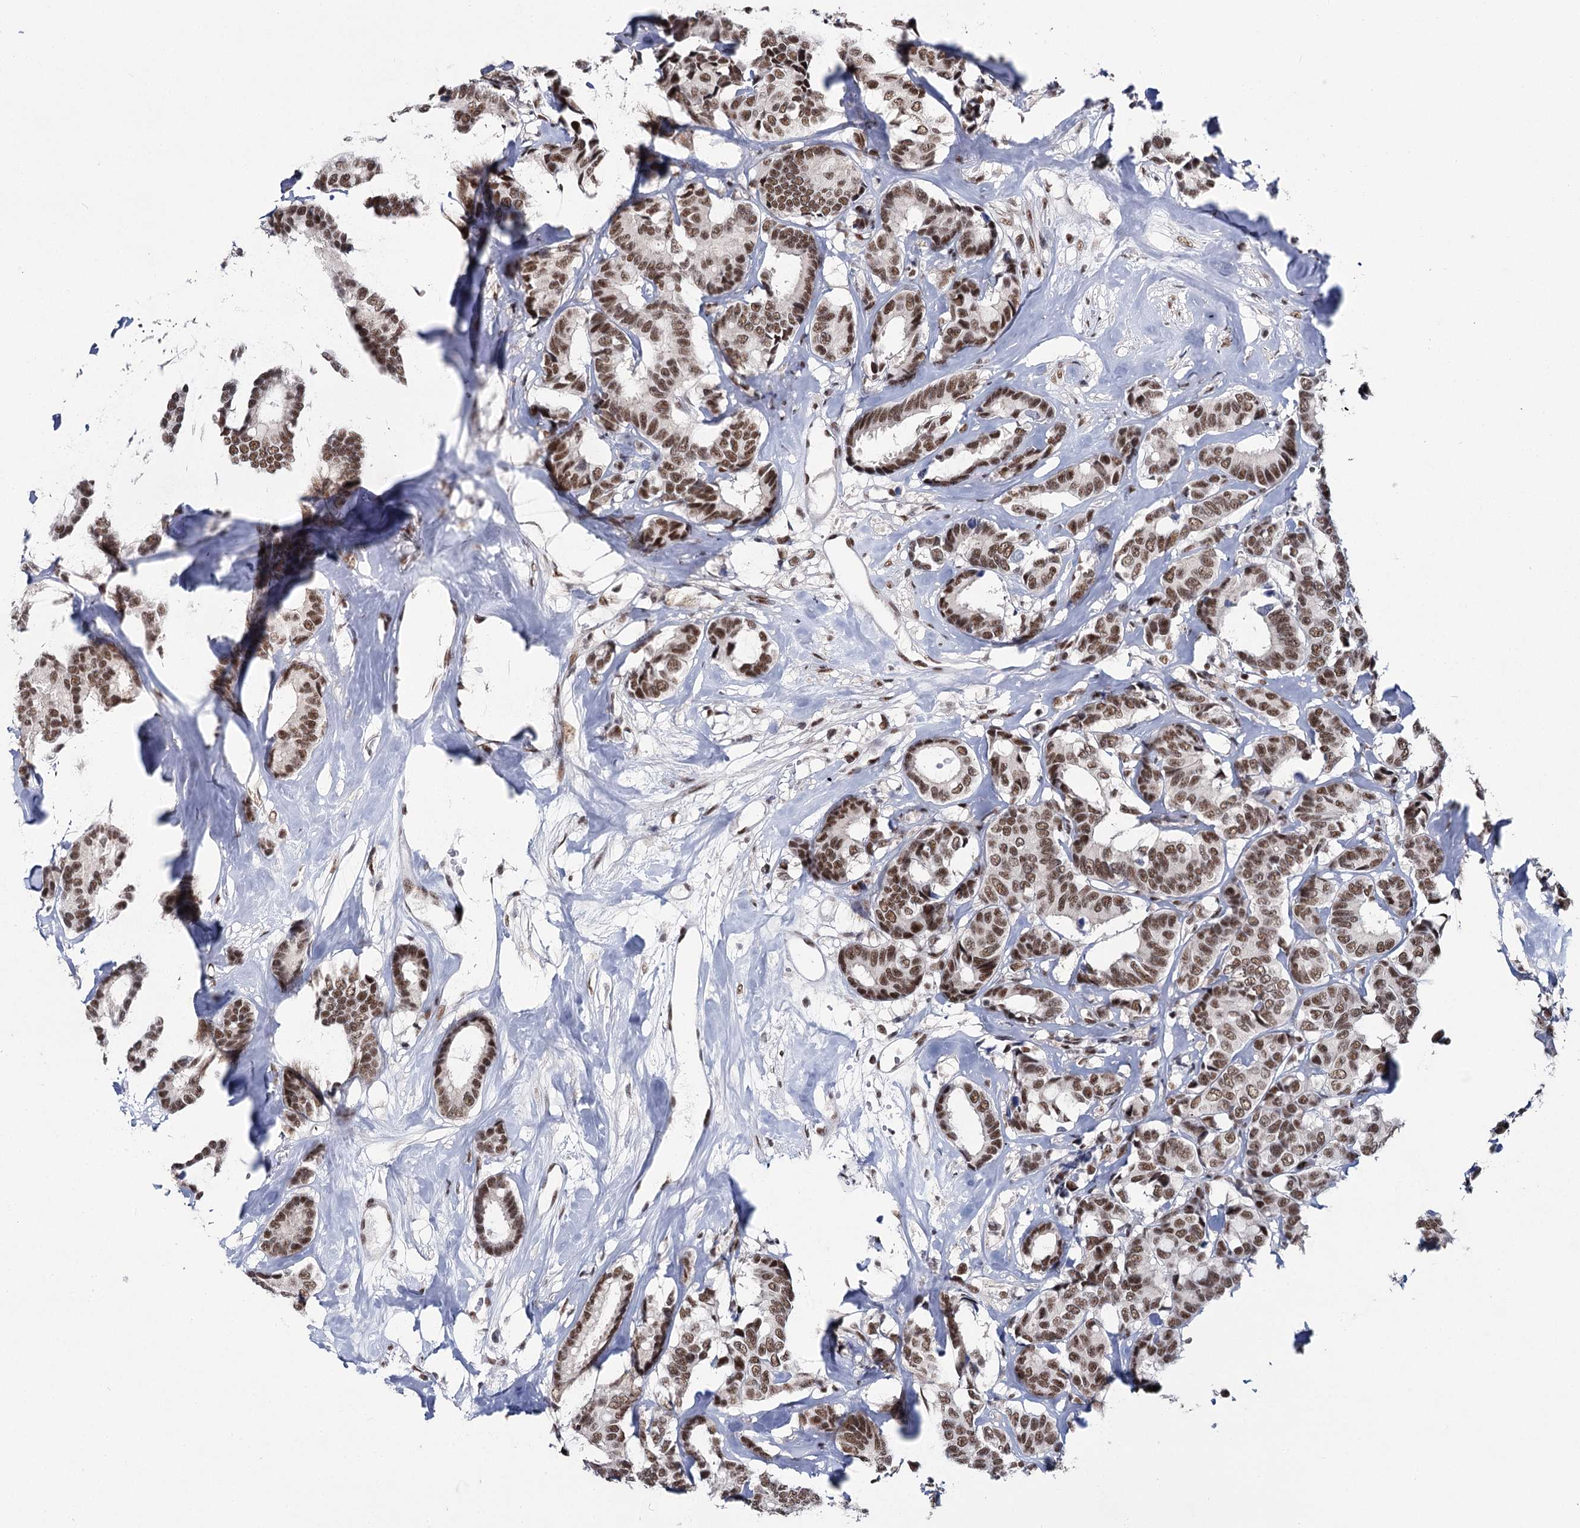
{"staining": {"intensity": "strong", "quantity": ">75%", "location": "nuclear"}, "tissue": "breast cancer", "cell_type": "Tumor cells", "image_type": "cancer", "snomed": [{"axis": "morphology", "description": "Duct carcinoma"}, {"axis": "topography", "description": "Breast"}], "caption": "Breast intraductal carcinoma stained with immunohistochemistry demonstrates strong nuclear positivity in about >75% of tumor cells.", "gene": "SCAF8", "patient": {"sex": "female", "age": 87}}